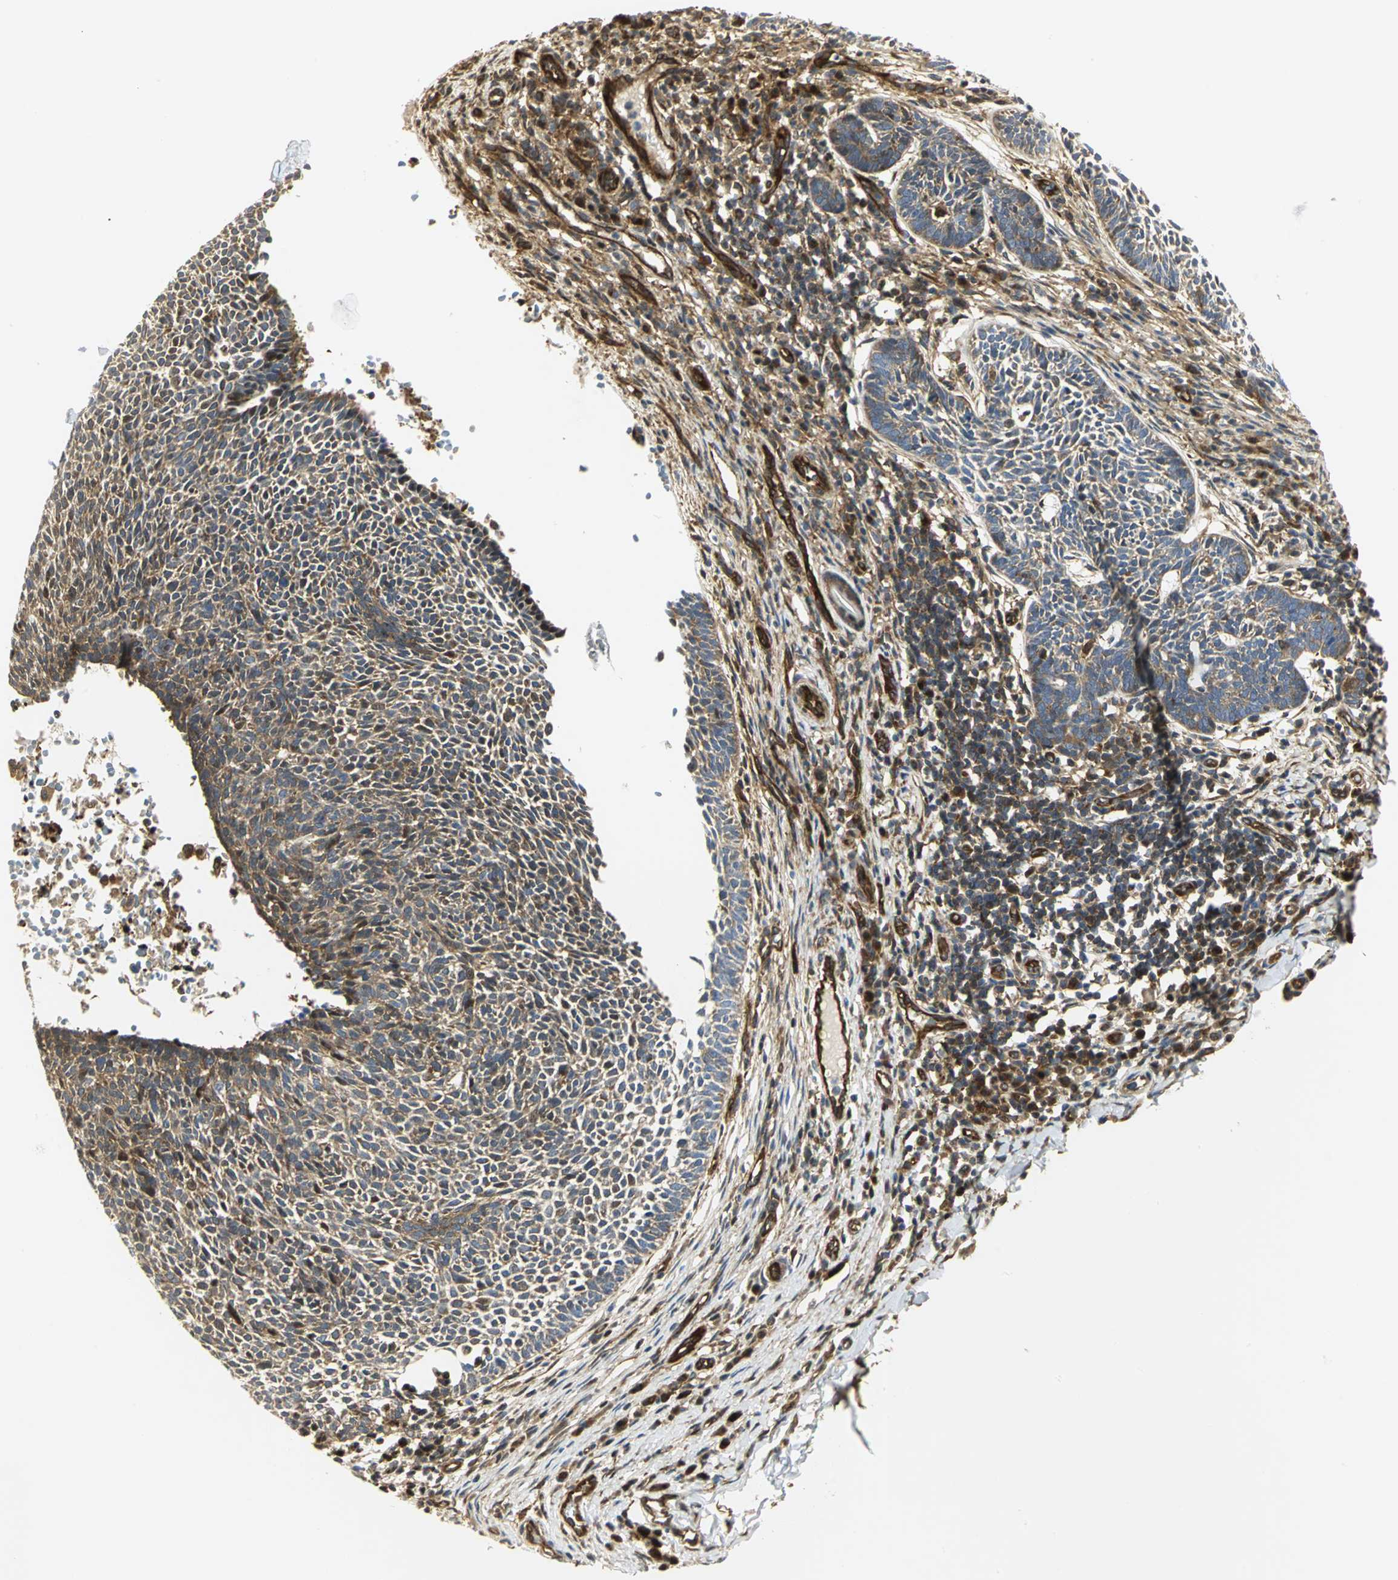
{"staining": {"intensity": "moderate", "quantity": ">75%", "location": "cytoplasmic/membranous"}, "tissue": "skin cancer", "cell_type": "Tumor cells", "image_type": "cancer", "snomed": [{"axis": "morphology", "description": "Normal tissue, NOS"}, {"axis": "morphology", "description": "Basal cell carcinoma"}, {"axis": "topography", "description": "Skin"}], "caption": "A micrograph of skin cancer stained for a protein demonstrates moderate cytoplasmic/membranous brown staining in tumor cells. Nuclei are stained in blue.", "gene": "EEA1", "patient": {"sex": "male", "age": 87}}